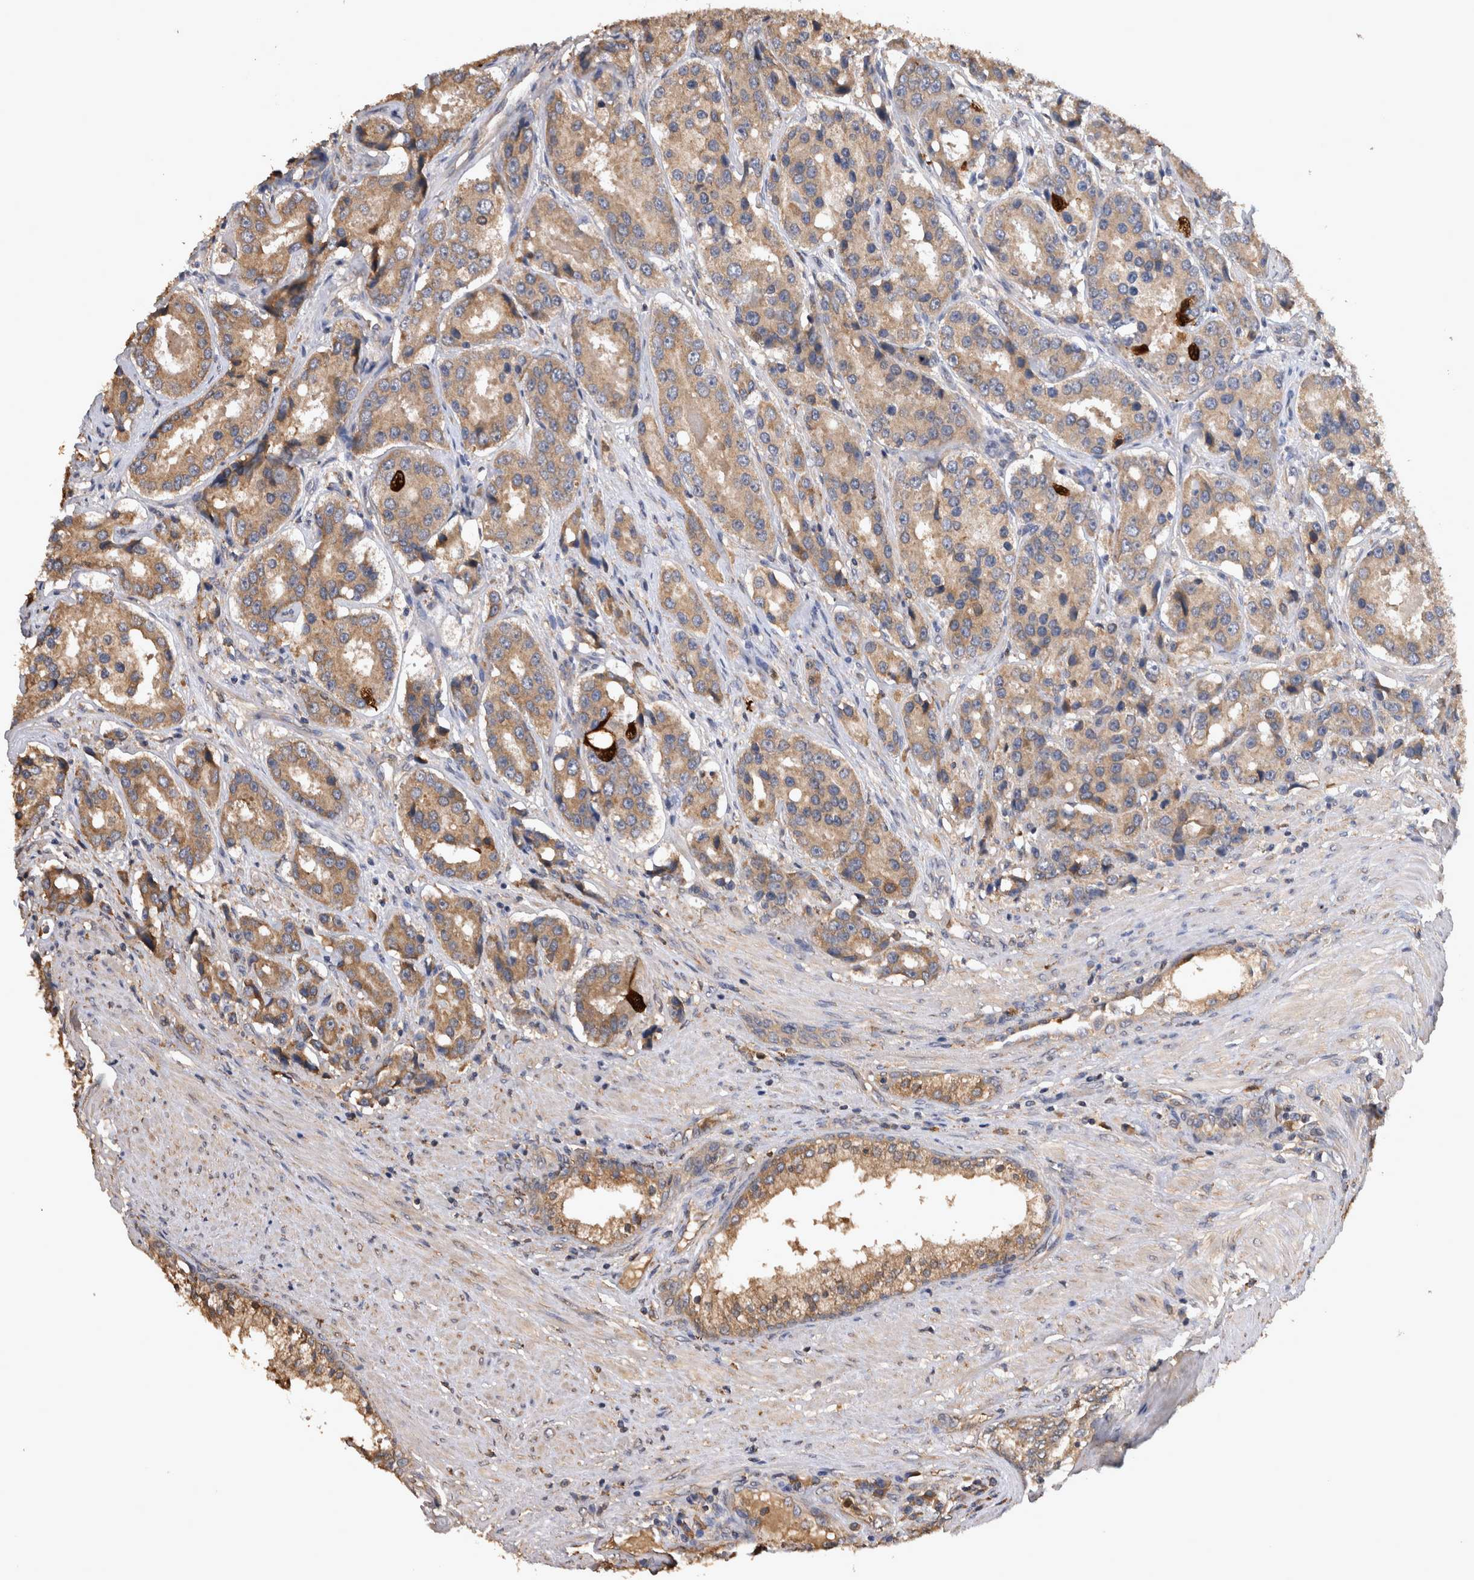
{"staining": {"intensity": "moderate", "quantity": ">75%", "location": "cytoplasmic/membranous"}, "tissue": "prostate cancer", "cell_type": "Tumor cells", "image_type": "cancer", "snomed": [{"axis": "morphology", "description": "Adenocarcinoma, High grade"}, {"axis": "topography", "description": "Prostate"}], "caption": "Human prostate cancer stained with a protein marker shows moderate staining in tumor cells.", "gene": "TMED7", "patient": {"sex": "male", "age": 60}}